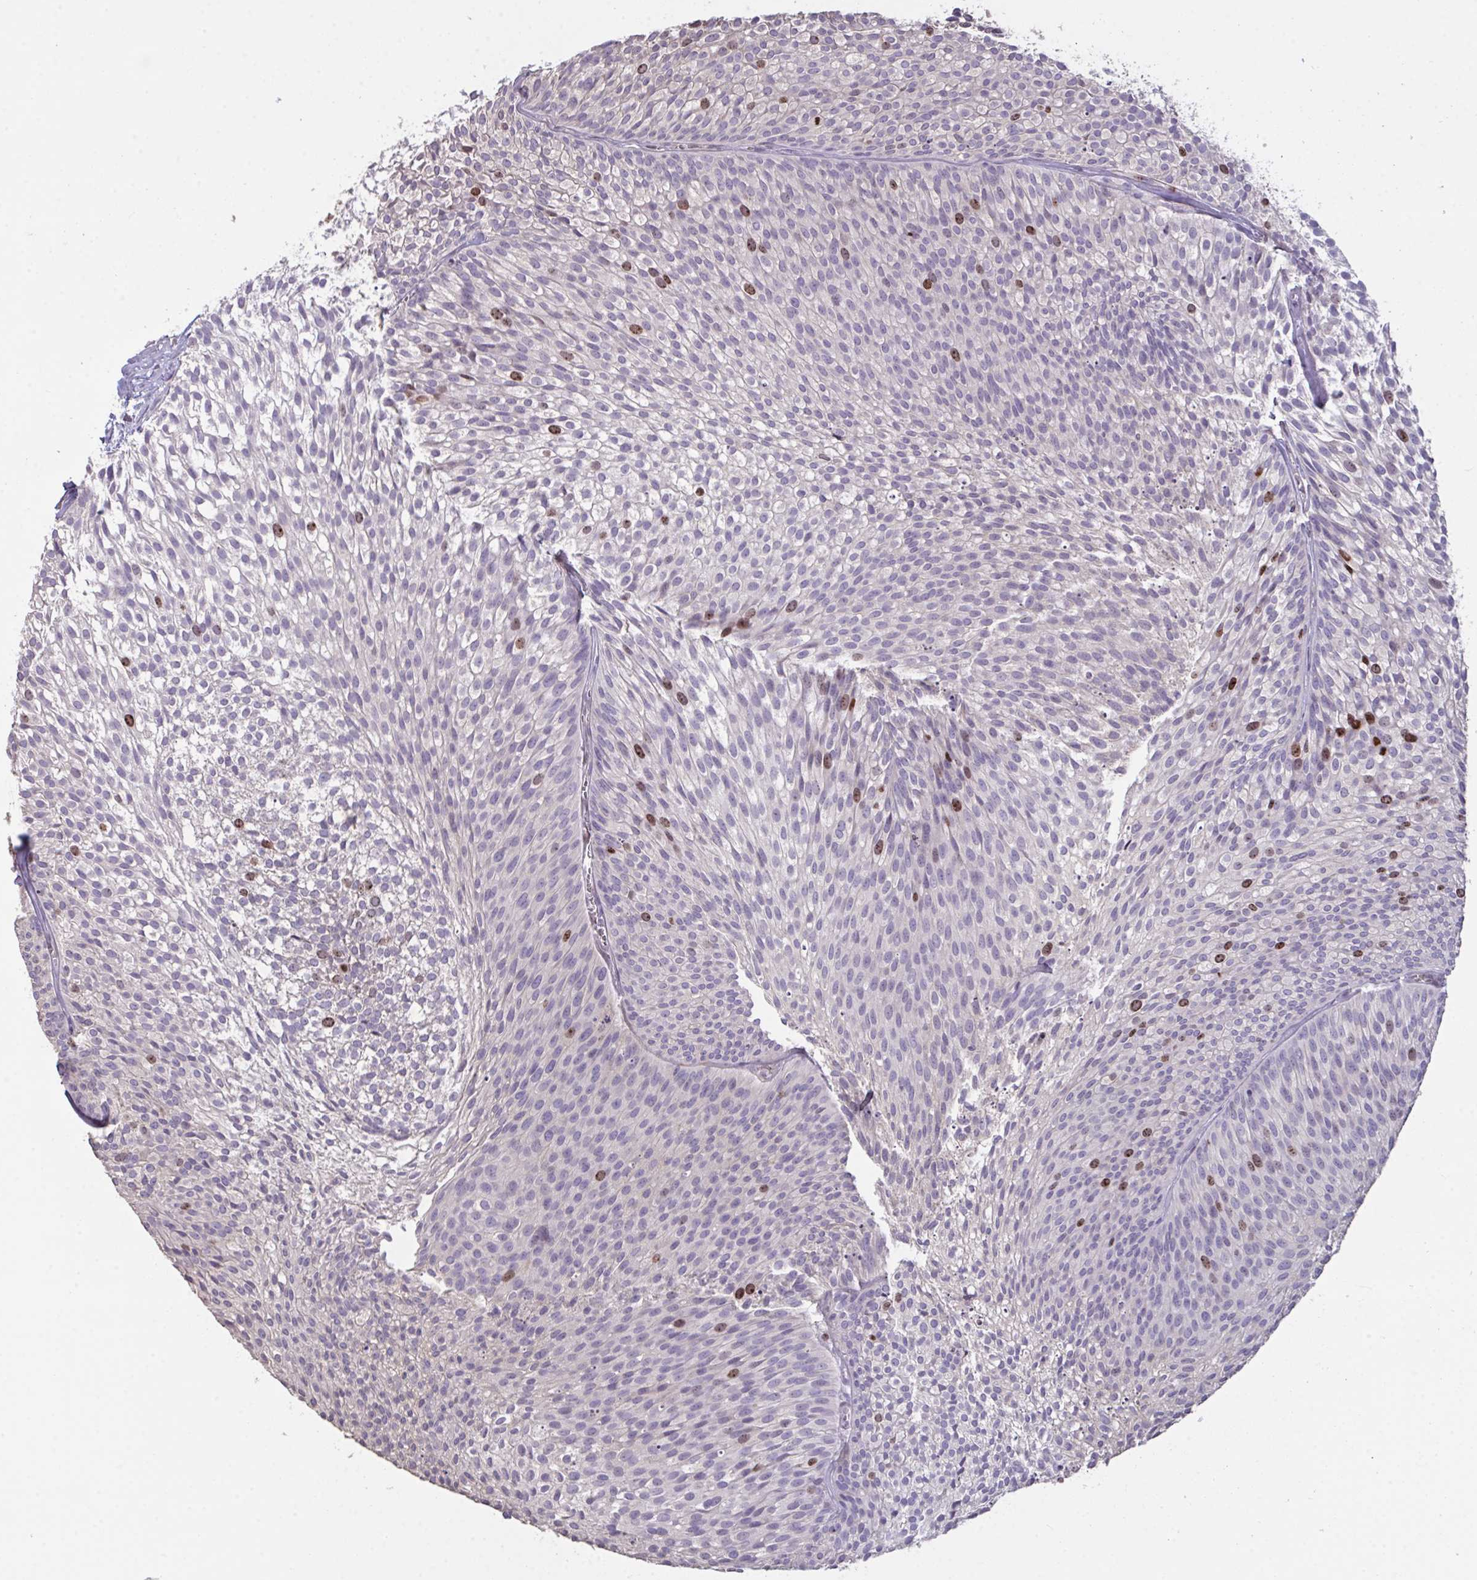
{"staining": {"intensity": "moderate", "quantity": "<25%", "location": "nuclear"}, "tissue": "urothelial cancer", "cell_type": "Tumor cells", "image_type": "cancer", "snomed": [{"axis": "morphology", "description": "Urothelial carcinoma, Low grade"}, {"axis": "topography", "description": "Urinary bladder"}], "caption": "The micrograph demonstrates staining of urothelial cancer, revealing moderate nuclear protein expression (brown color) within tumor cells.", "gene": "SETD7", "patient": {"sex": "male", "age": 91}}